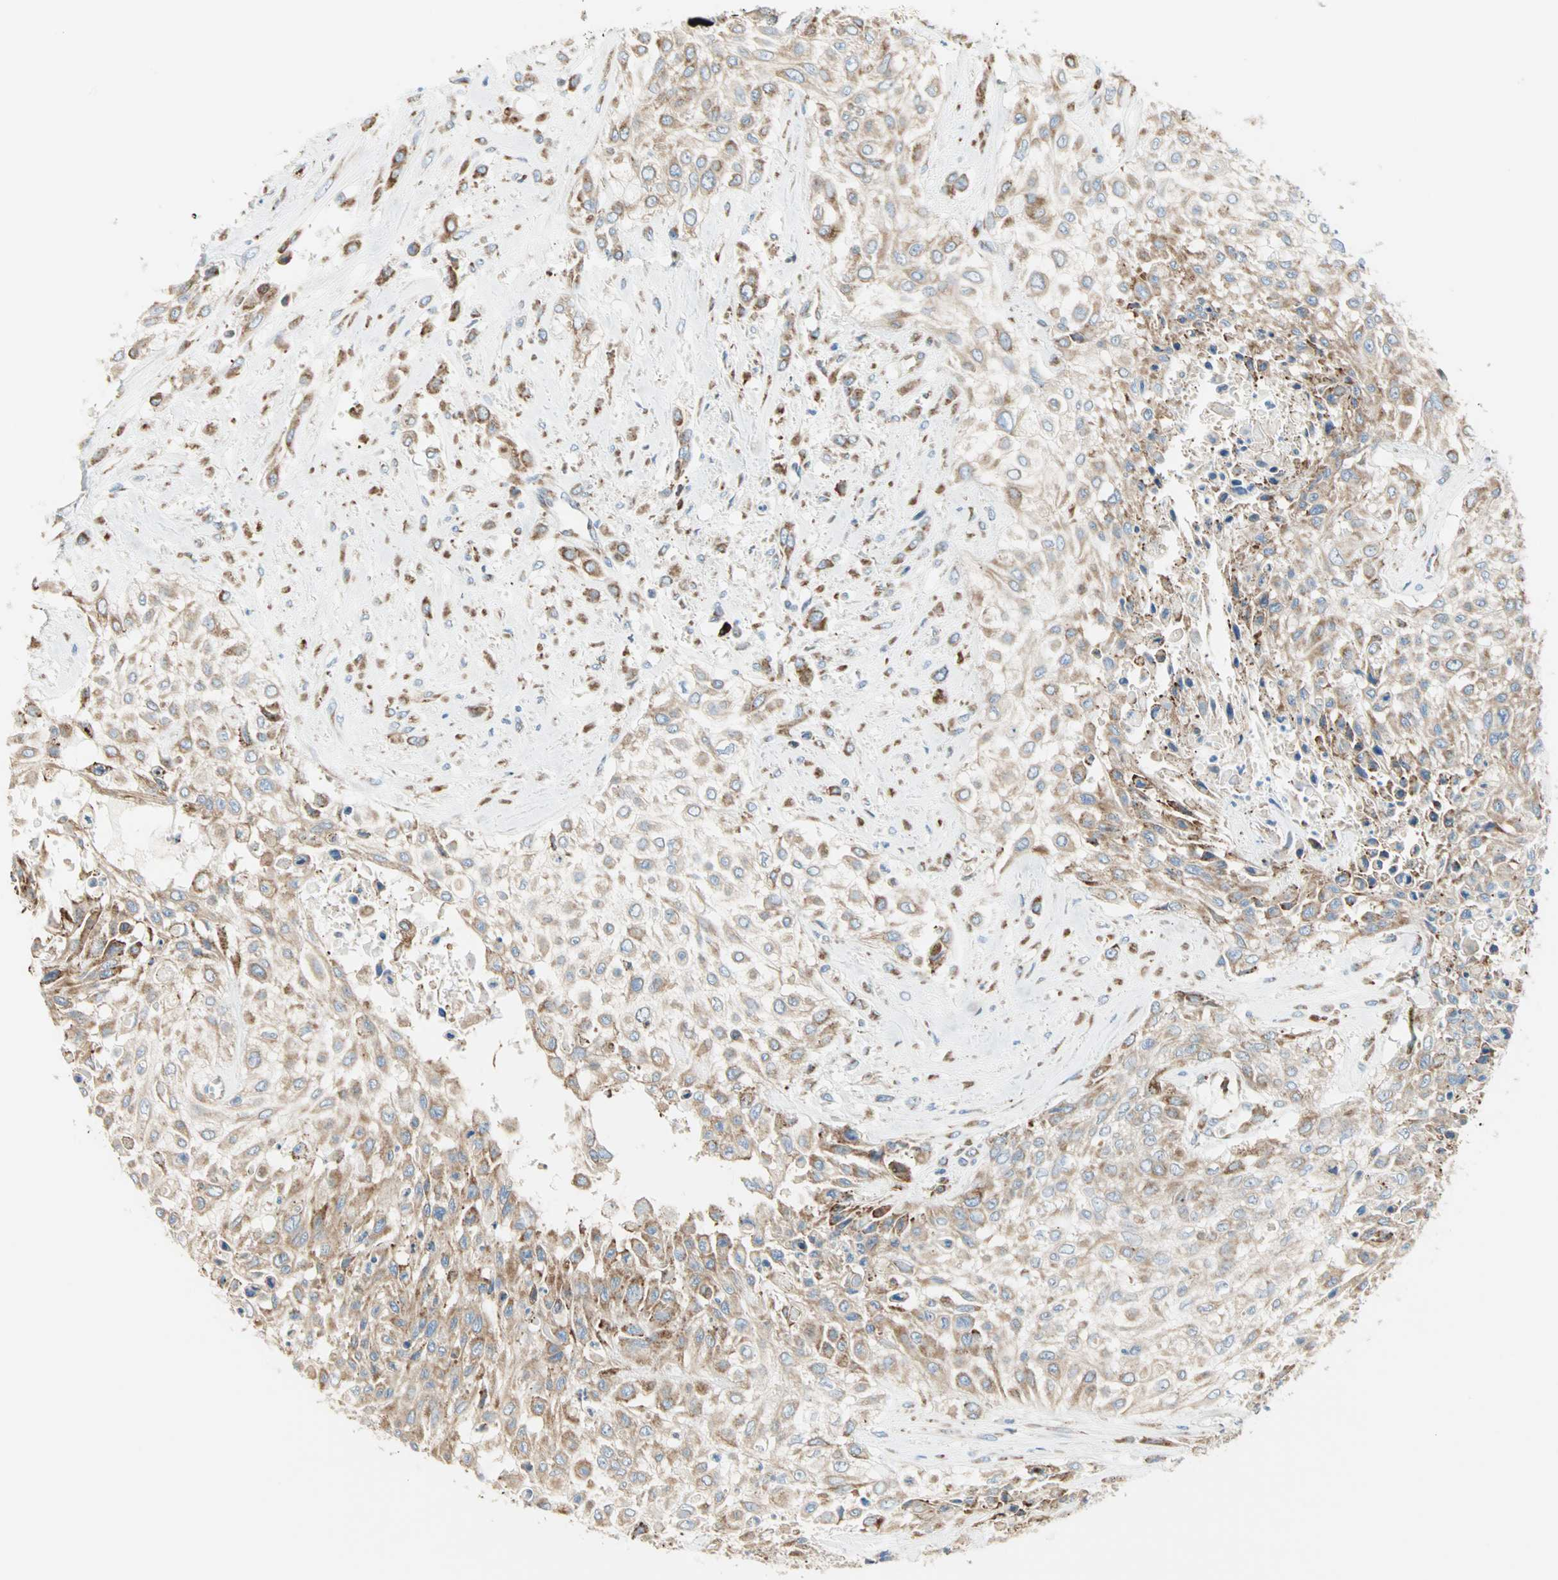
{"staining": {"intensity": "moderate", "quantity": ">75%", "location": "cytoplasmic/membranous"}, "tissue": "urothelial cancer", "cell_type": "Tumor cells", "image_type": "cancer", "snomed": [{"axis": "morphology", "description": "Urothelial carcinoma, High grade"}, {"axis": "topography", "description": "Urinary bladder"}], "caption": "IHC (DAB (3,3'-diaminobenzidine)) staining of urothelial carcinoma (high-grade) demonstrates moderate cytoplasmic/membranous protein positivity in approximately >75% of tumor cells. (Brightfield microscopy of DAB IHC at high magnification).", "gene": "PLCXD1", "patient": {"sex": "male", "age": 57}}